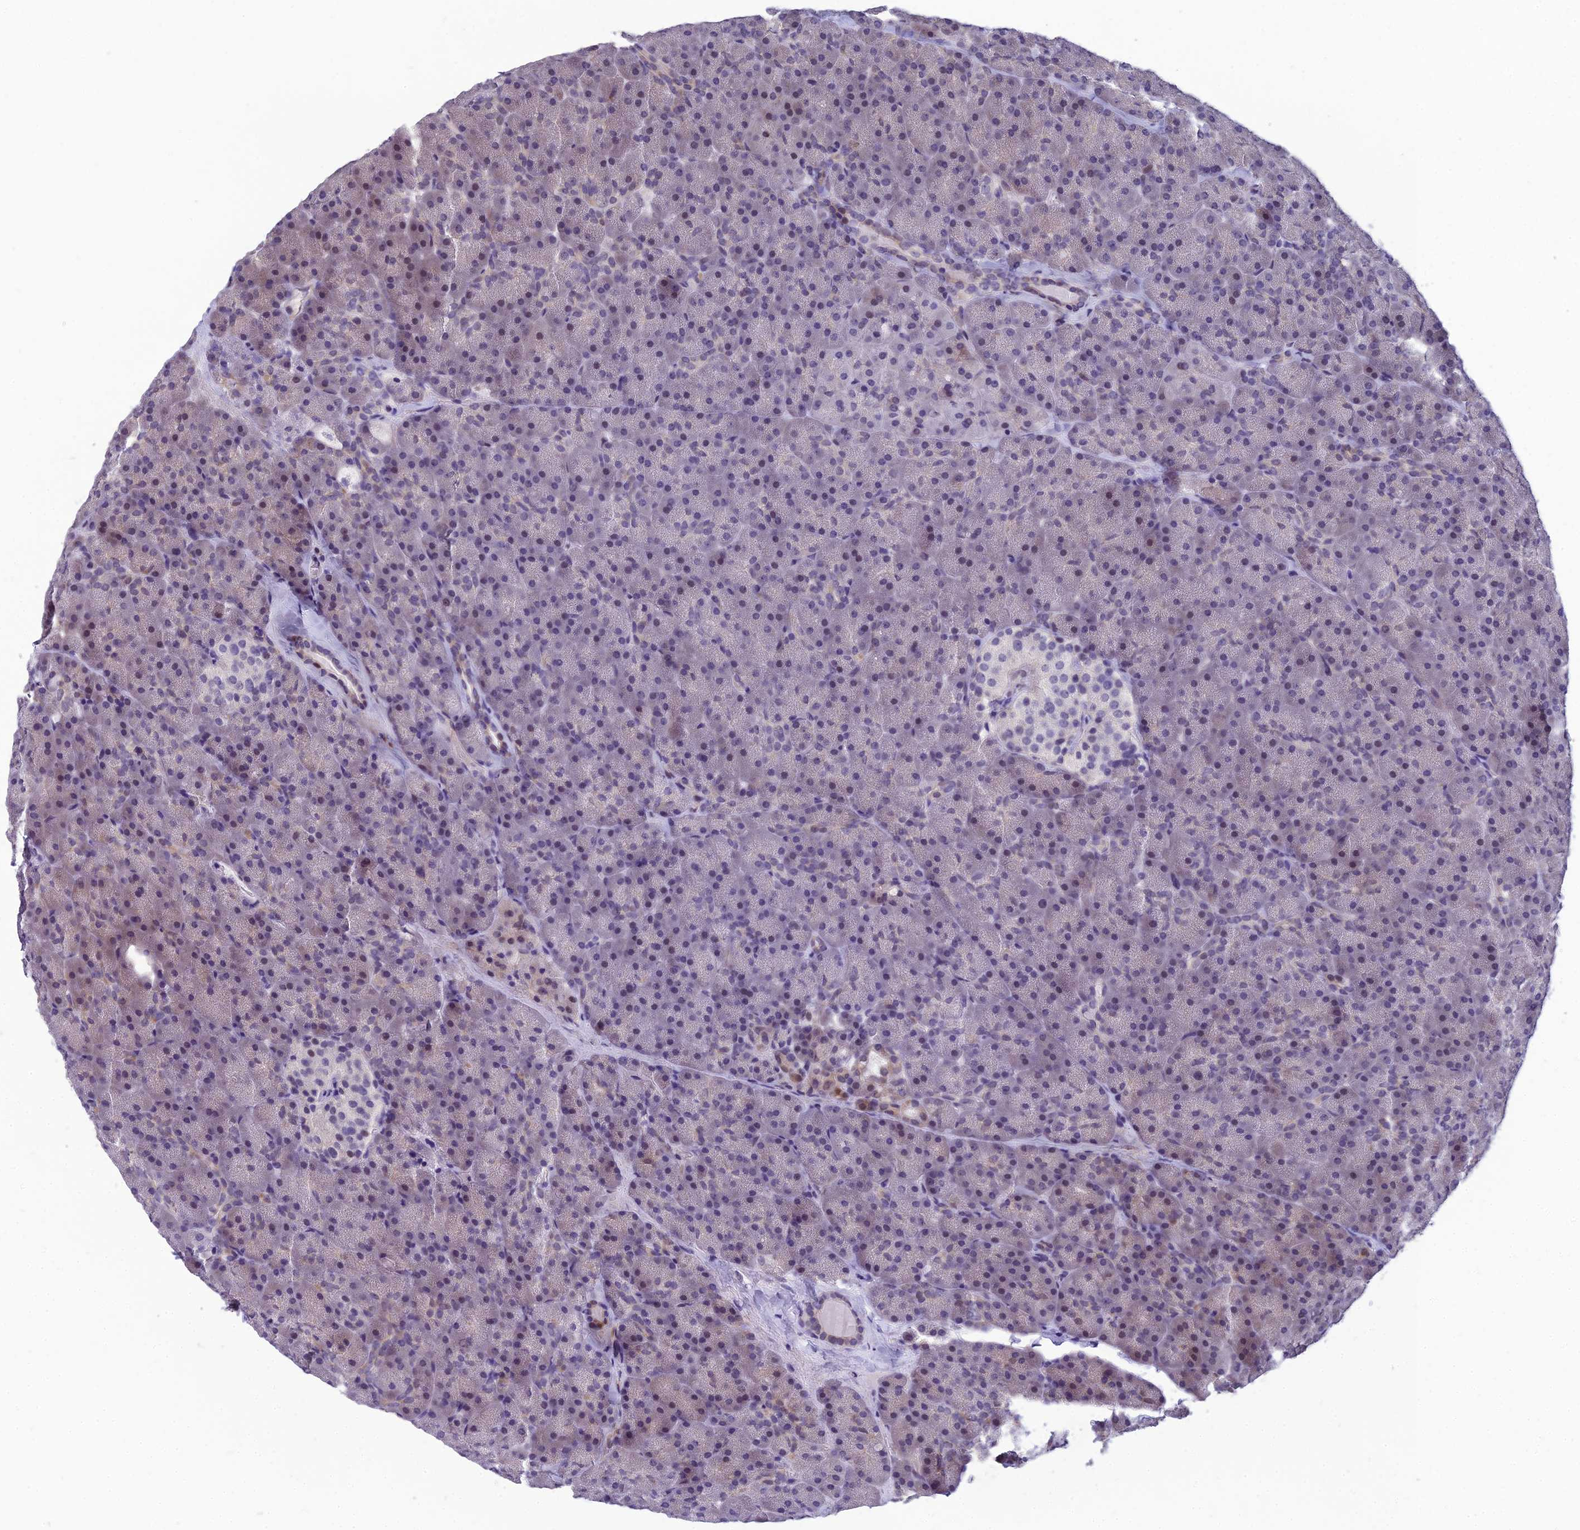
{"staining": {"intensity": "weak", "quantity": "<25%", "location": "cytoplasmic/membranous,nuclear"}, "tissue": "pancreas", "cell_type": "Exocrine glandular cells", "image_type": "normal", "snomed": [{"axis": "morphology", "description": "Normal tissue, NOS"}, {"axis": "topography", "description": "Pancreas"}], "caption": "The image displays no staining of exocrine glandular cells in unremarkable pancreas.", "gene": "GRWD1", "patient": {"sex": "male", "age": 36}}